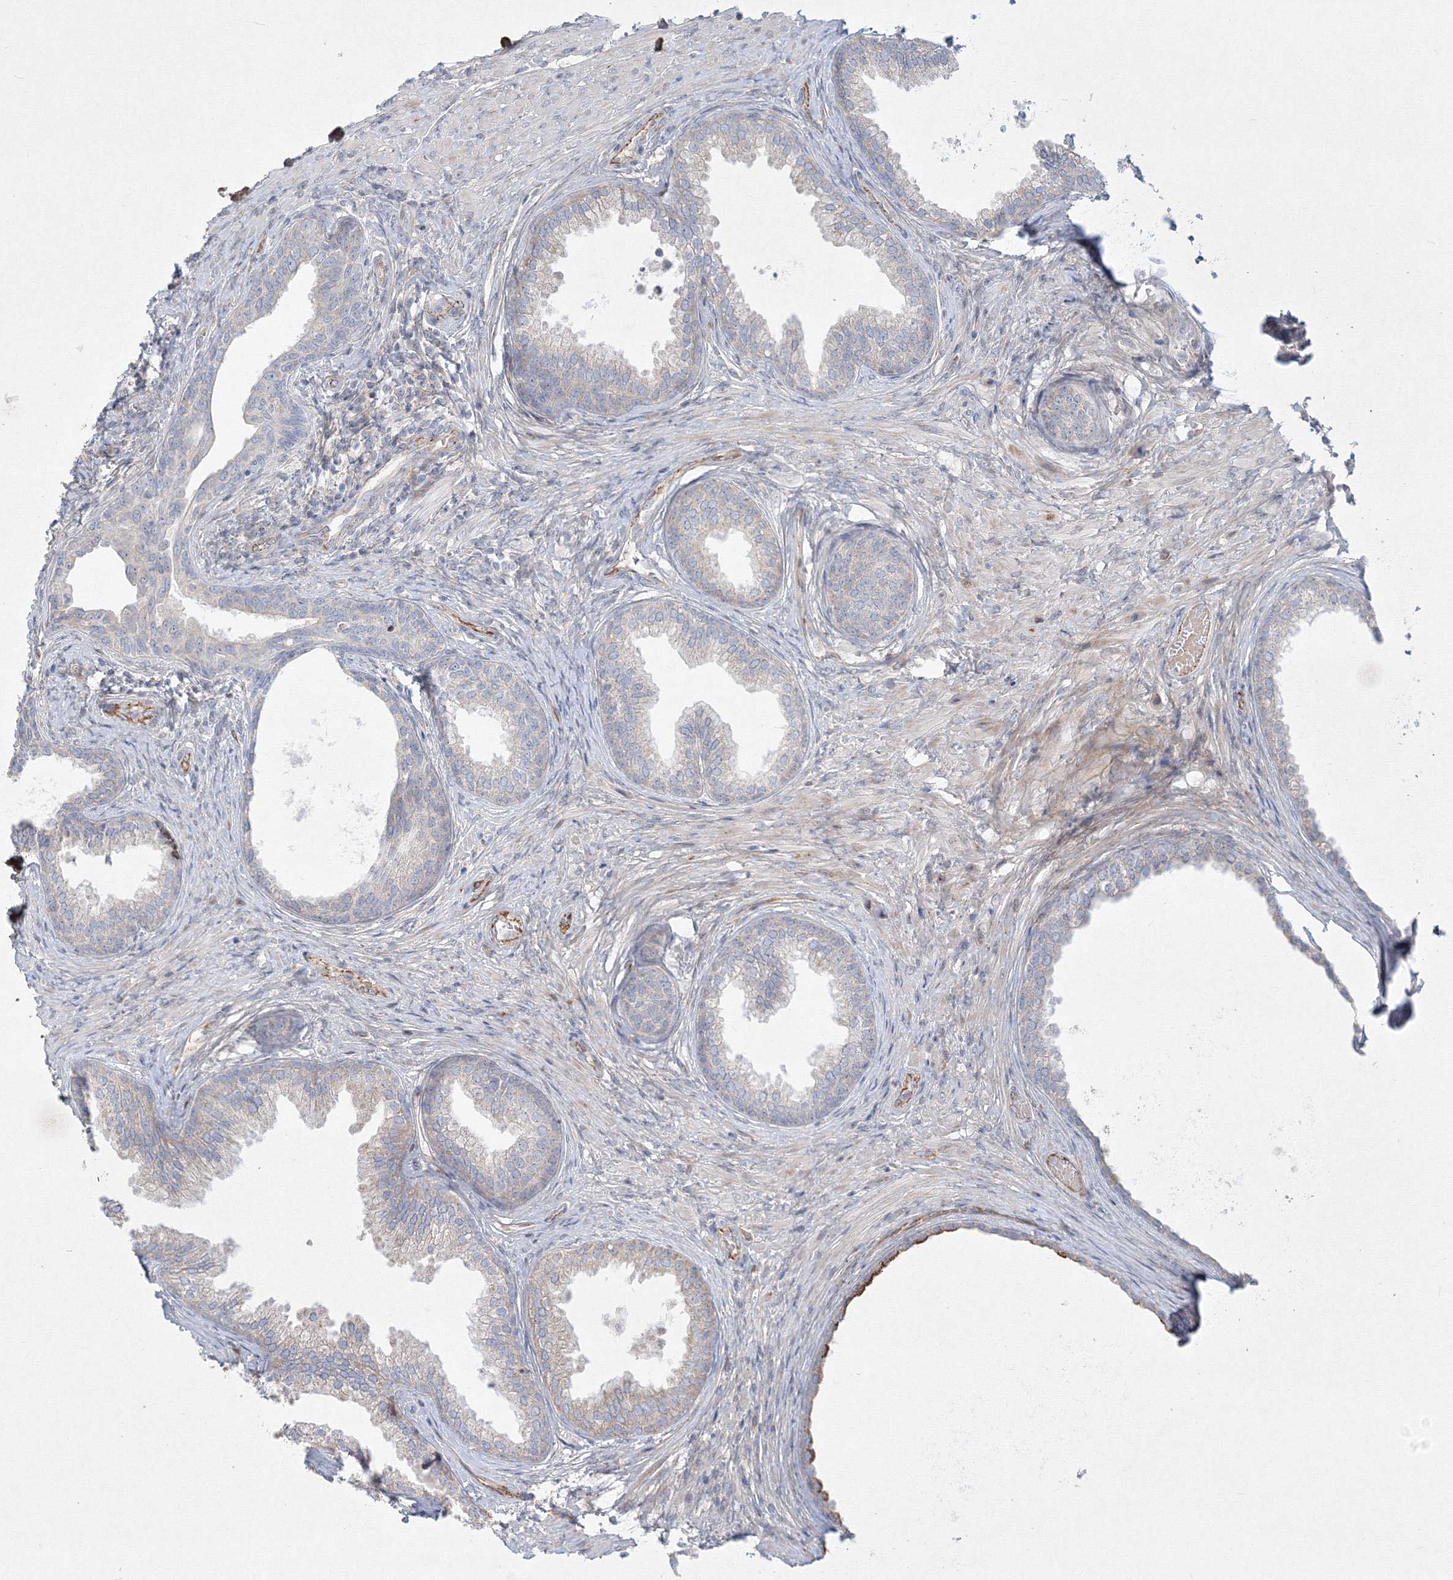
{"staining": {"intensity": "weak", "quantity": "<25%", "location": "cytoplasmic/membranous"}, "tissue": "prostate", "cell_type": "Glandular cells", "image_type": "normal", "snomed": [{"axis": "morphology", "description": "Normal tissue, NOS"}, {"axis": "topography", "description": "Prostate"}], "caption": "High power microscopy photomicrograph of an immunohistochemistry (IHC) image of normal prostate, revealing no significant expression in glandular cells.", "gene": "WDR49", "patient": {"sex": "male", "age": 76}}